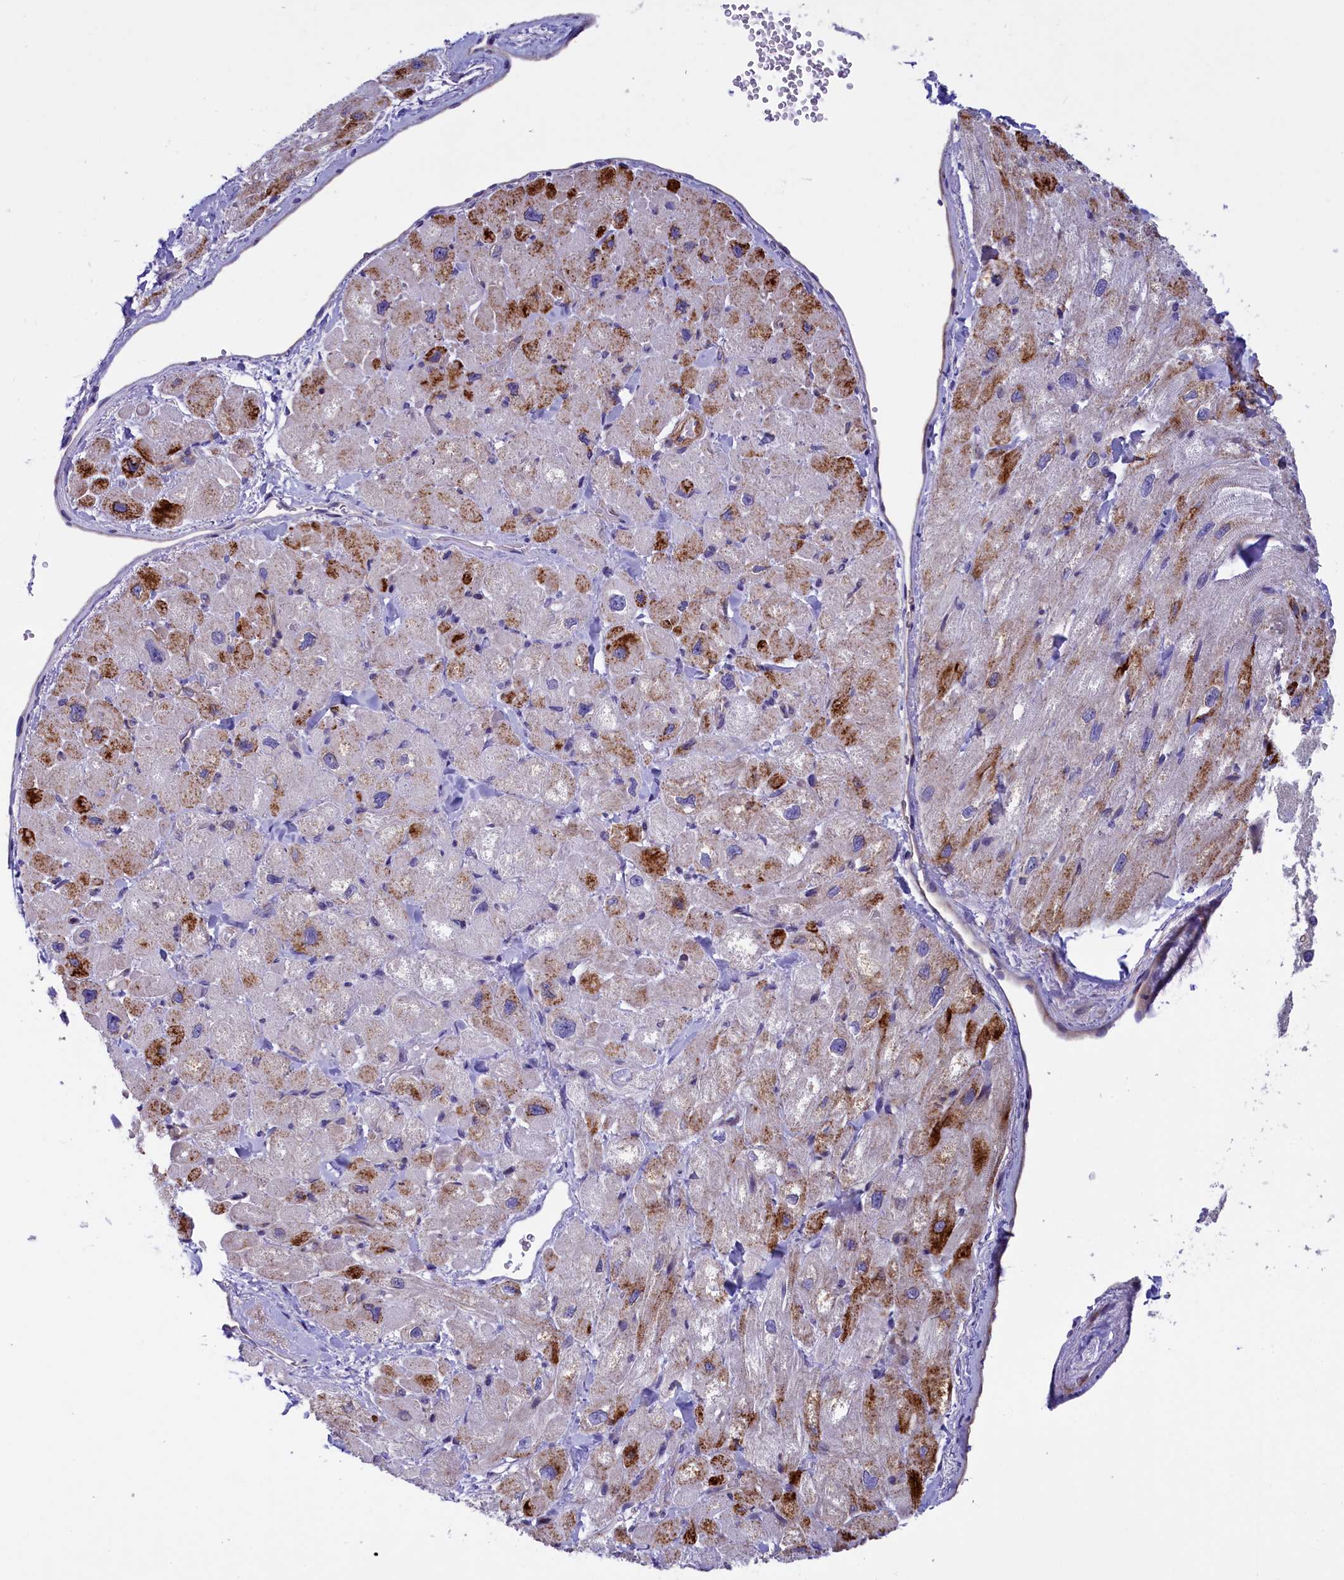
{"staining": {"intensity": "strong", "quantity": "<25%", "location": "cytoplasmic/membranous"}, "tissue": "heart muscle", "cell_type": "Cardiomyocytes", "image_type": "normal", "snomed": [{"axis": "morphology", "description": "Normal tissue, NOS"}, {"axis": "topography", "description": "Heart"}], "caption": "Immunohistochemical staining of normal human heart muscle shows strong cytoplasmic/membranous protein staining in approximately <25% of cardiomyocytes. (Brightfield microscopy of DAB IHC at high magnification).", "gene": "LOXL1", "patient": {"sex": "male", "age": 65}}